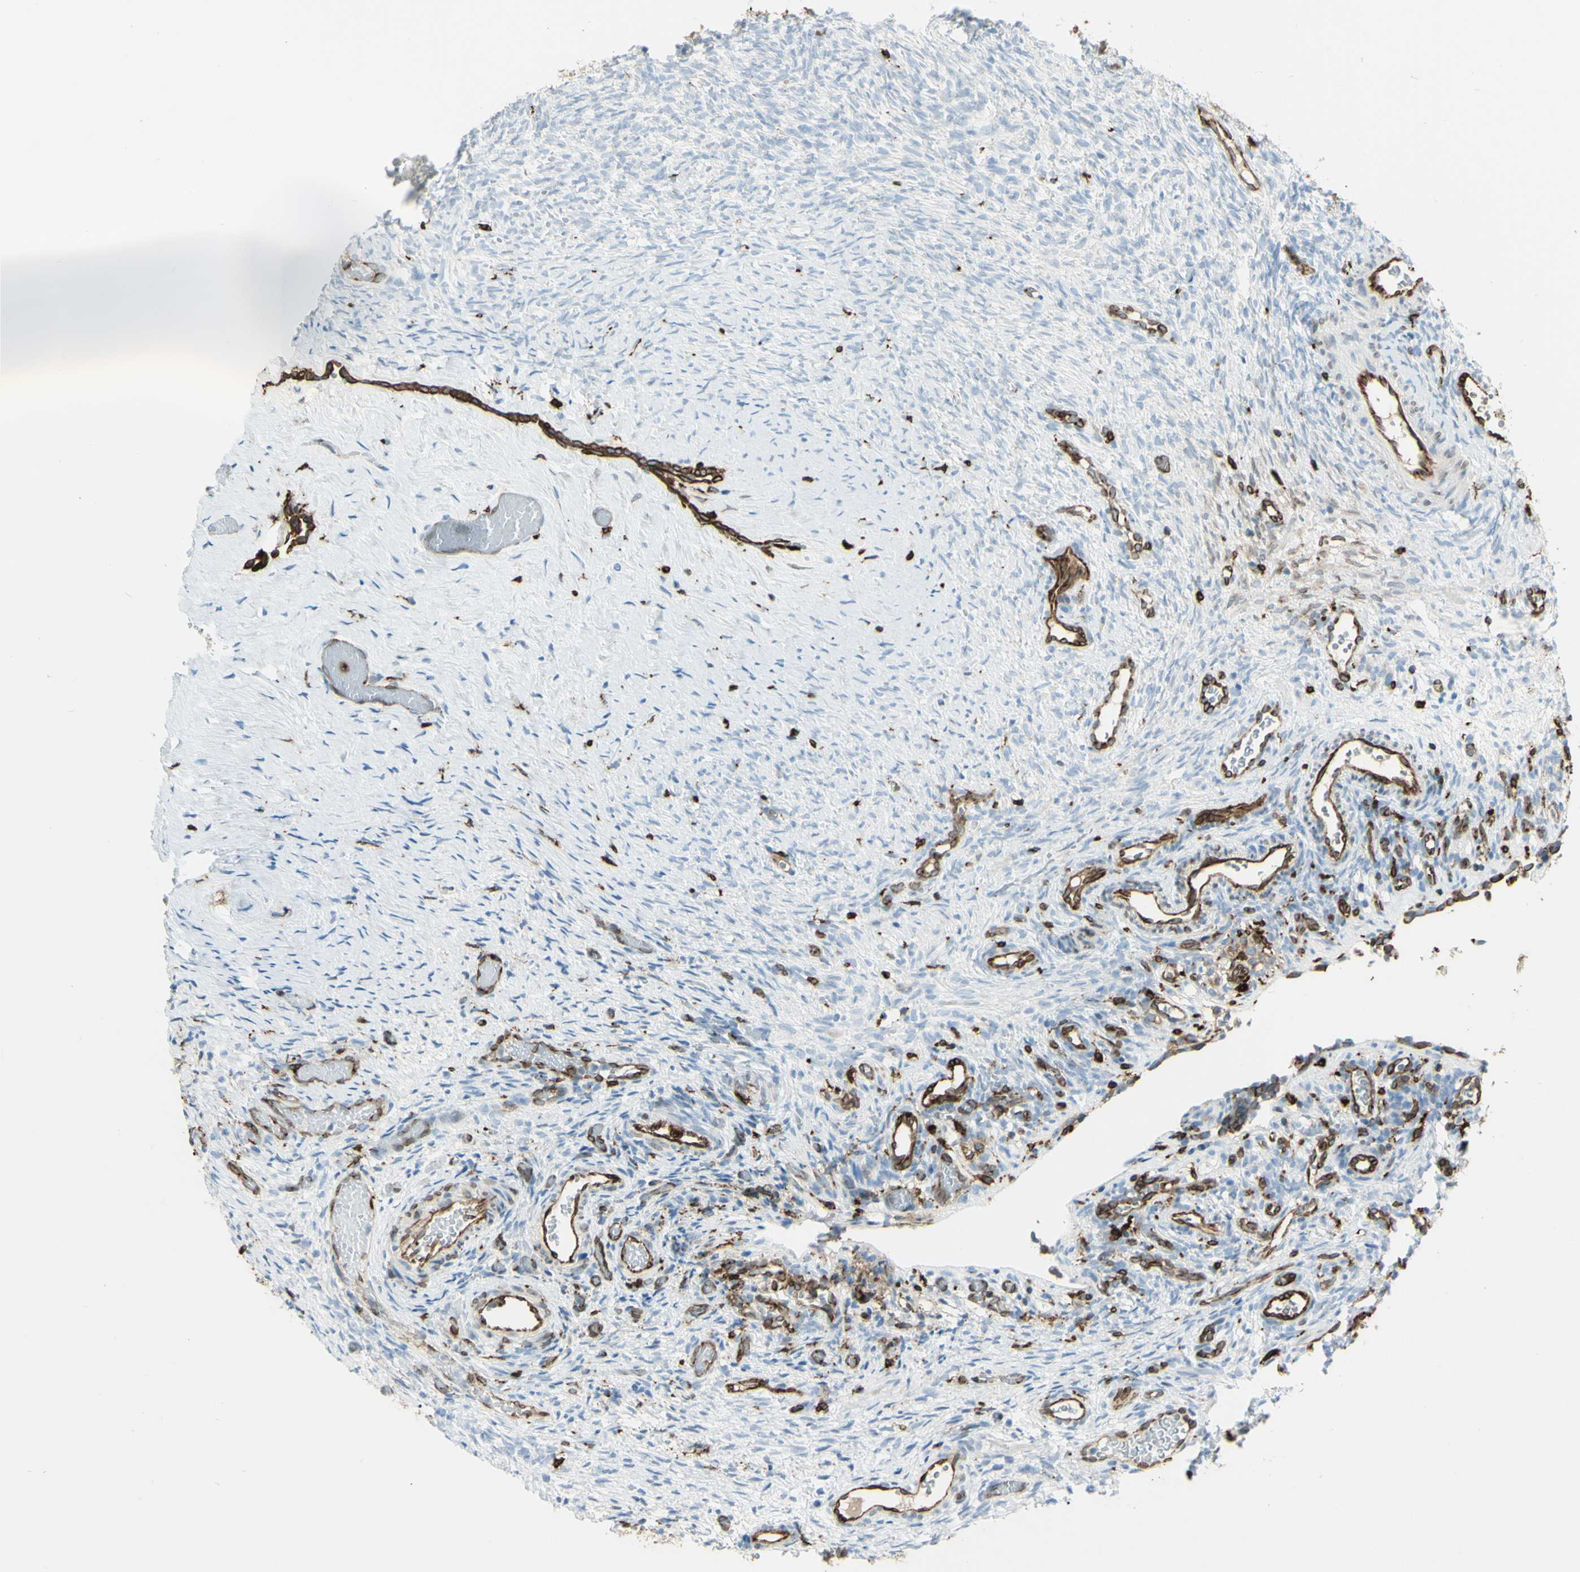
{"staining": {"intensity": "moderate", "quantity": ">75%", "location": "cytoplasmic/membranous"}, "tissue": "ovary", "cell_type": "Follicle cells", "image_type": "normal", "snomed": [{"axis": "morphology", "description": "Normal tissue, NOS"}, {"axis": "topography", "description": "Ovary"}], "caption": "Protein staining reveals moderate cytoplasmic/membranous staining in approximately >75% of follicle cells in benign ovary.", "gene": "CD74", "patient": {"sex": "female", "age": 35}}